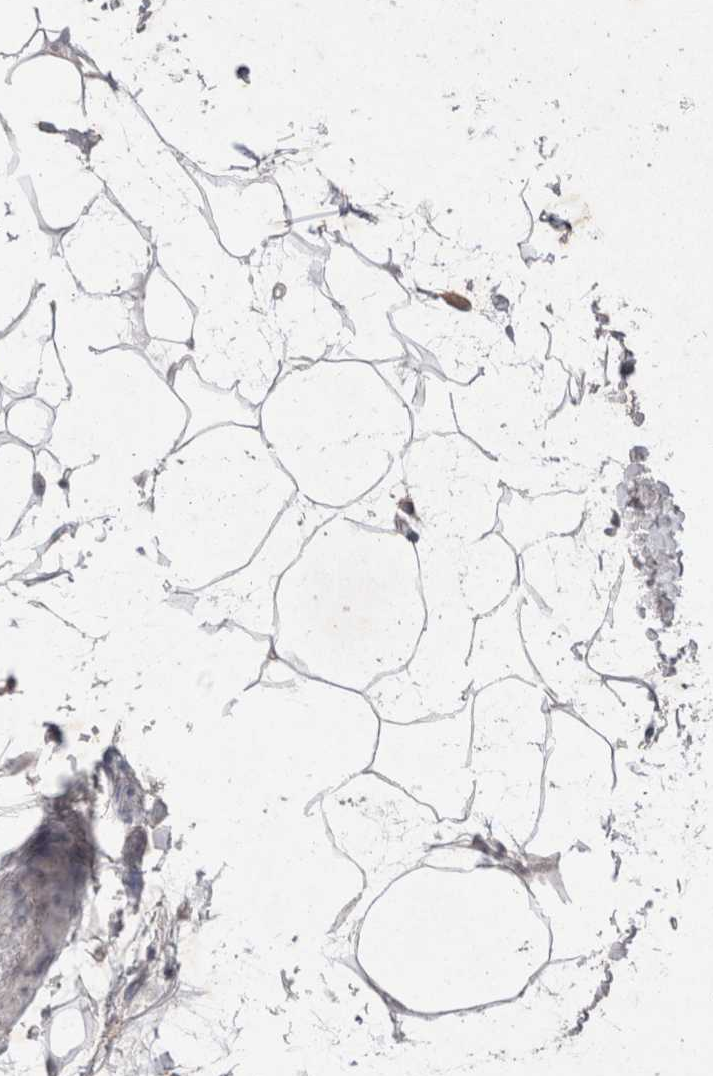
{"staining": {"intensity": "negative", "quantity": "none", "location": "none"}, "tissue": "adipose tissue", "cell_type": "Adipocytes", "image_type": "normal", "snomed": [{"axis": "morphology", "description": "Normal tissue, NOS"}, {"axis": "topography", "description": "Soft tissue"}], "caption": "An immunohistochemistry image of benign adipose tissue is shown. There is no staining in adipocytes of adipose tissue. (IHC, brightfield microscopy, high magnification).", "gene": "LYVE1", "patient": {"sex": "male", "age": 72}}